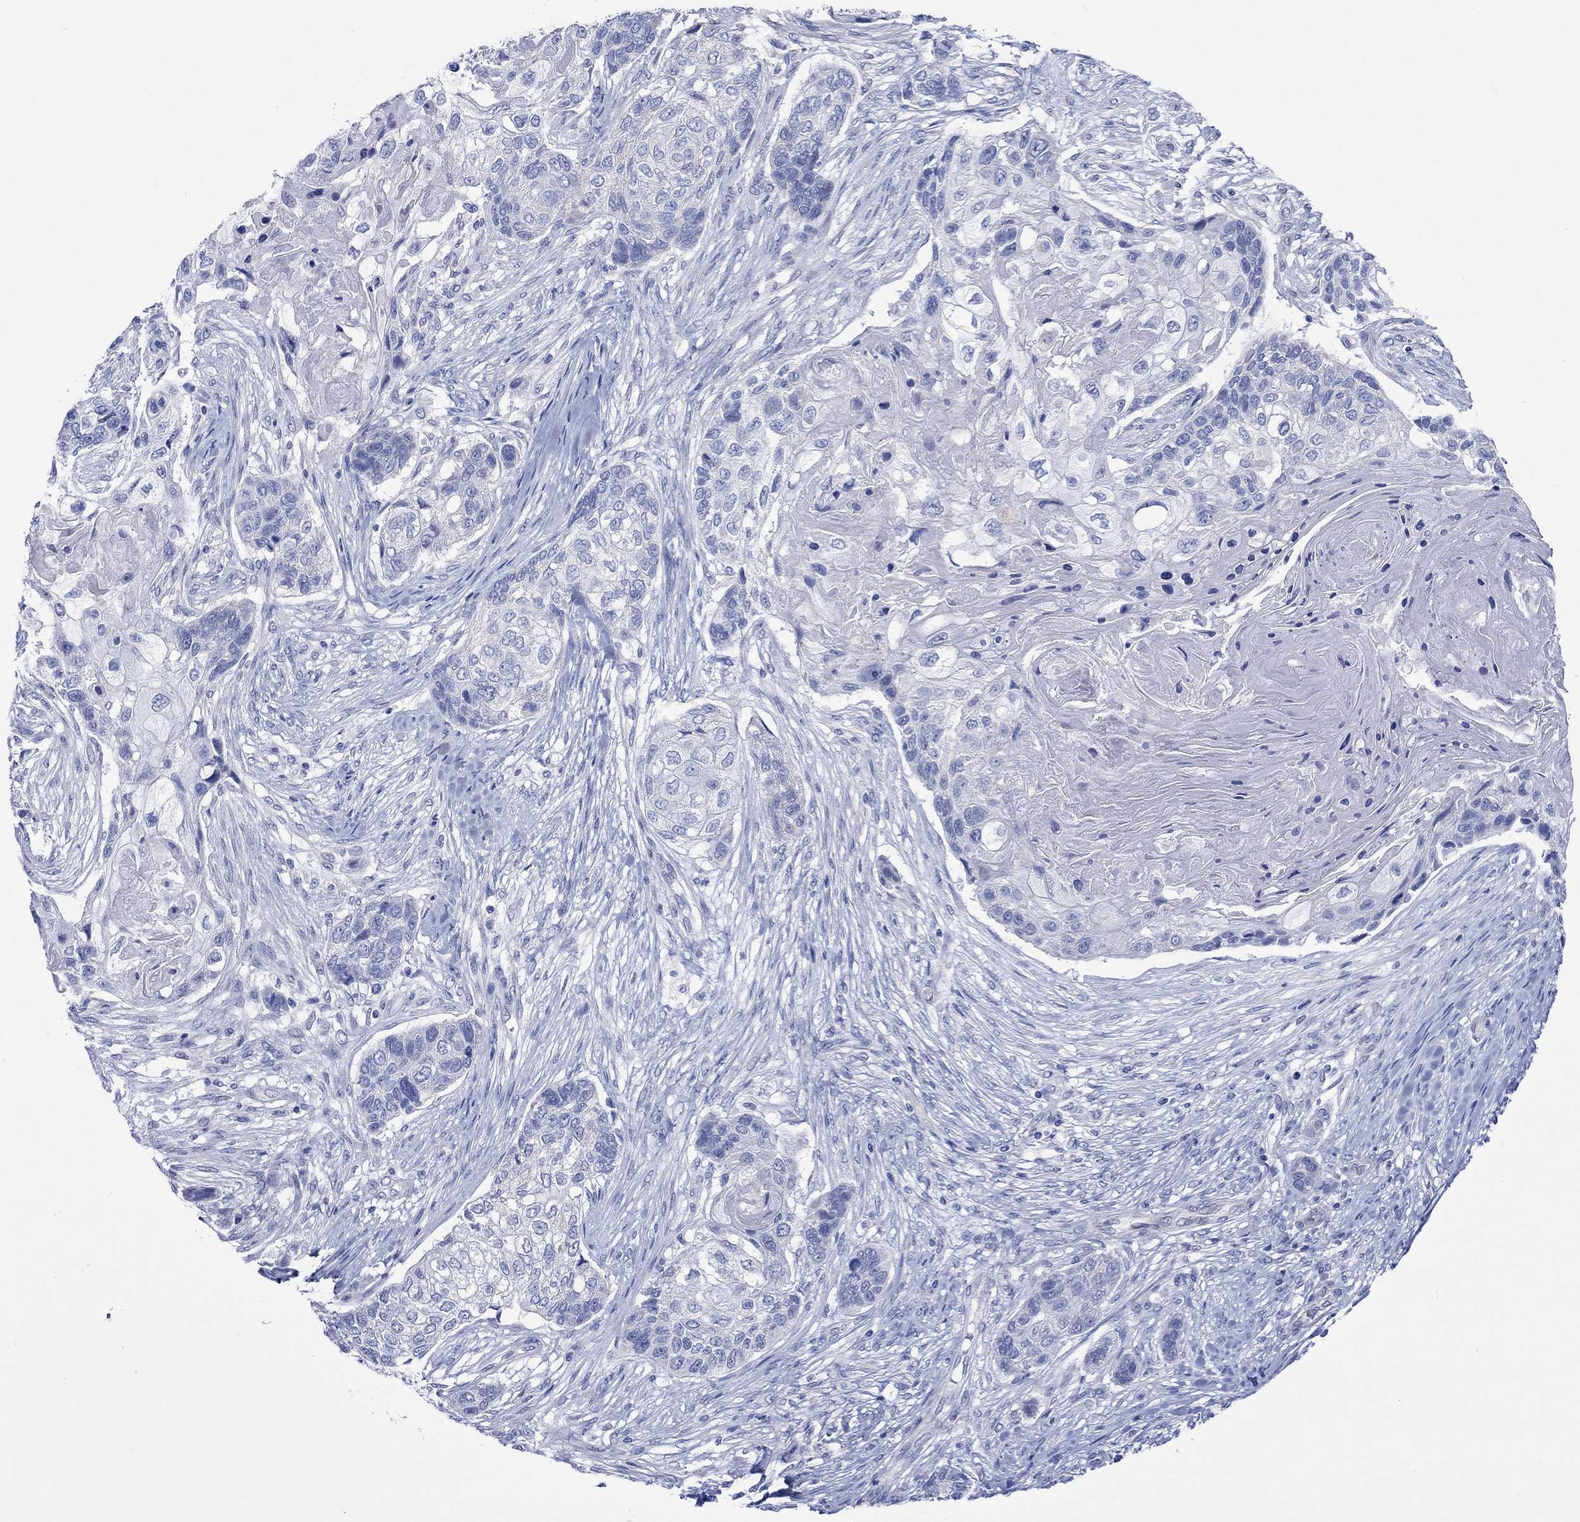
{"staining": {"intensity": "negative", "quantity": "none", "location": "none"}, "tissue": "lung cancer", "cell_type": "Tumor cells", "image_type": "cancer", "snomed": [{"axis": "morphology", "description": "Normal tissue, NOS"}, {"axis": "morphology", "description": "Squamous cell carcinoma, NOS"}, {"axis": "topography", "description": "Bronchus"}, {"axis": "topography", "description": "Lung"}], "caption": "IHC histopathology image of lung squamous cell carcinoma stained for a protein (brown), which reveals no positivity in tumor cells.", "gene": "HARBI1", "patient": {"sex": "male", "age": 69}}